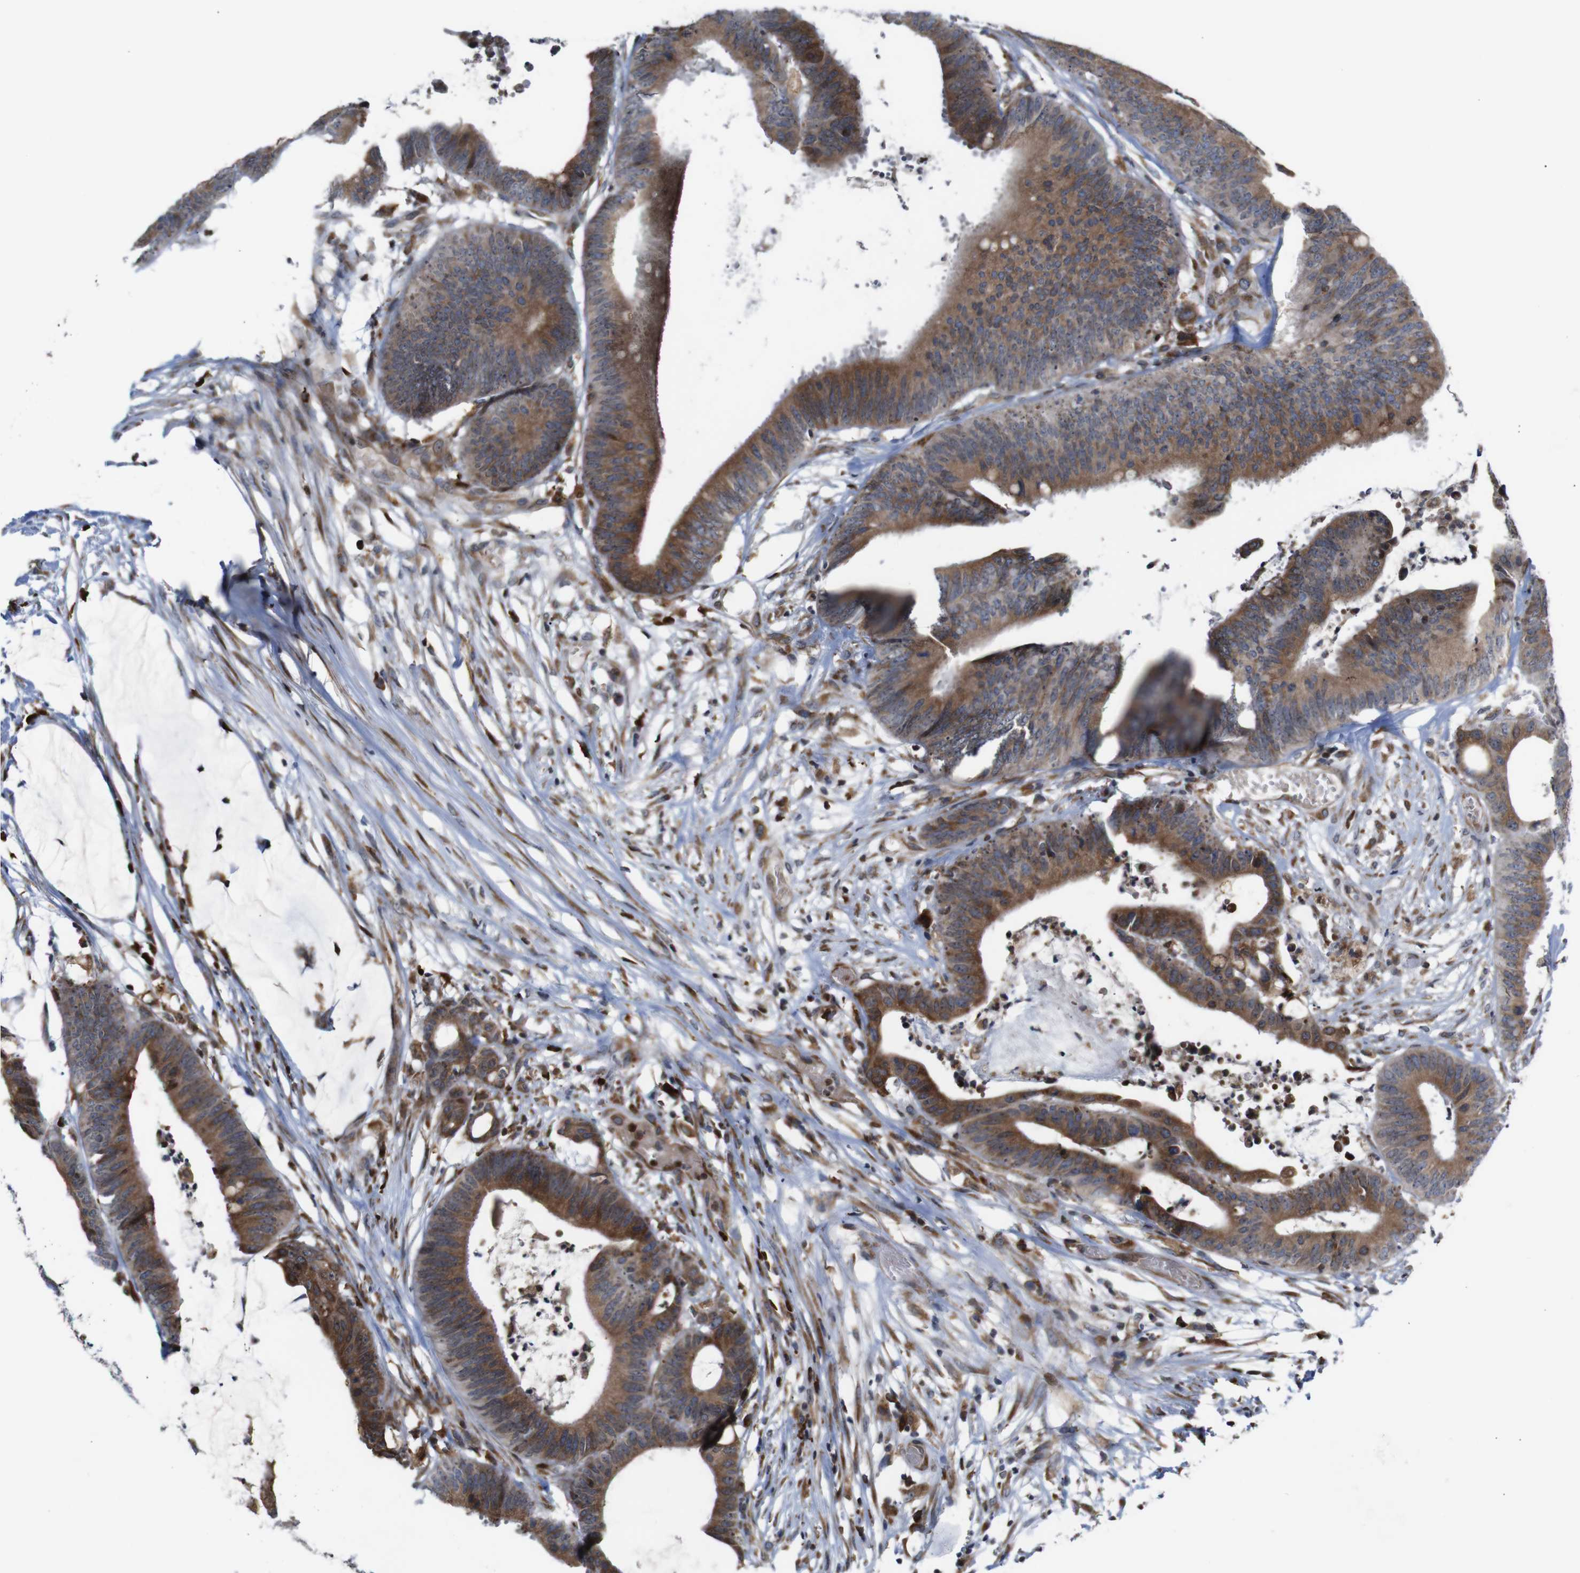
{"staining": {"intensity": "moderate", "quantity": ">75%", "location": "cytoplasmic/membranous"}, "tissue": "colorectal cancer", "cell_type": "Tumor cells", "image_type": "cancer", "snomed": [{"axis": "morphology", "description": "Adenocarcinoma, NOS"}, {"axis": "topography", "description": "Rectum"}], "caption": "This image displays immunohistochemistry staining of human colorectal adenocarcinoma, with medium moderate cytoplasmic/membranous positivity in approximately >75% of tumor cells.", "gene": "PTPN1", "patient": {"sex": "female", "age": 66}}